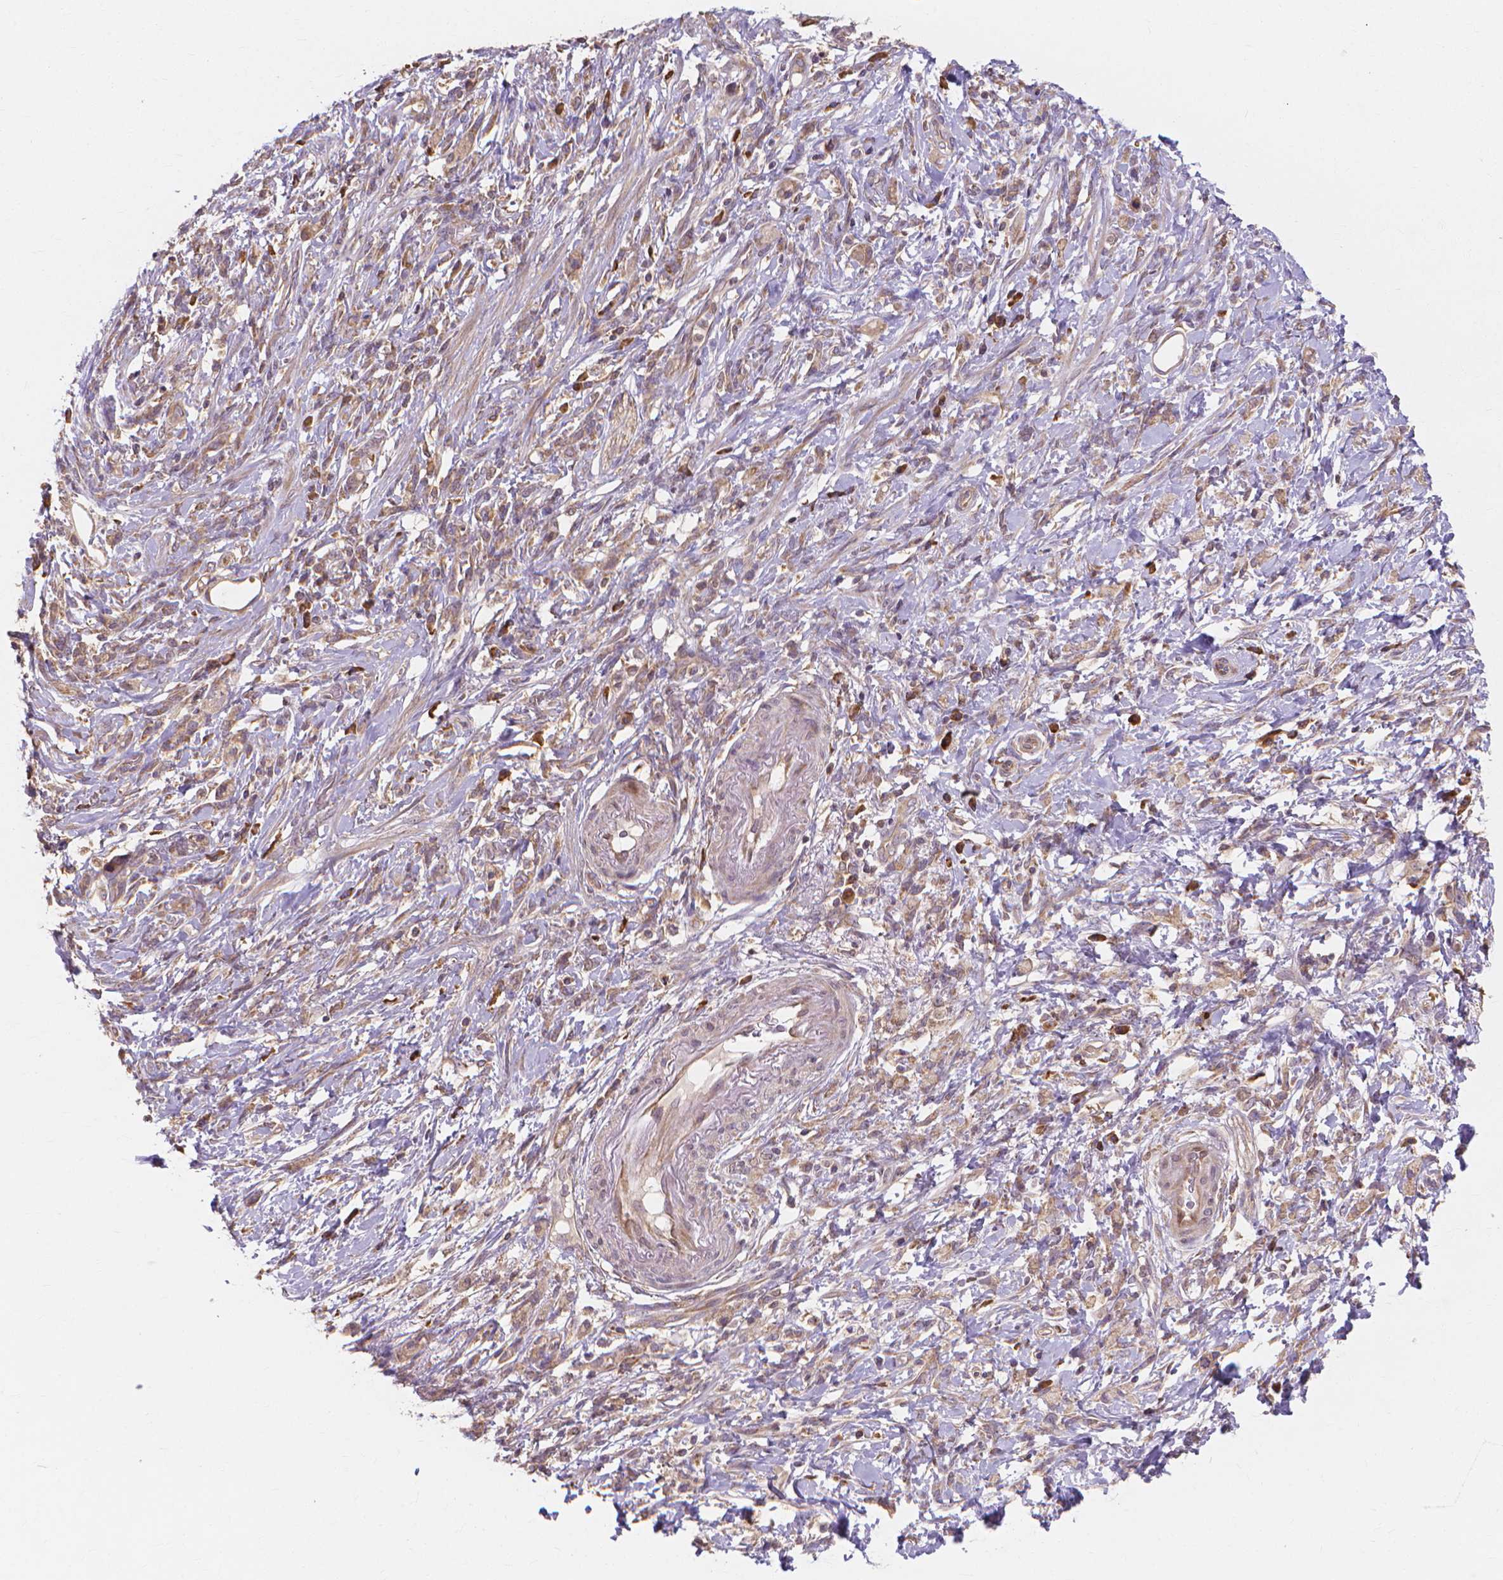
{"staining": {"intensity": "weak", "quantity": ">75%", "location": "cytoplasmic/membranous"}, "tissue": "stomach cancer", "cell_type": "Tumor cells", "image_type": "cancer", "snomed": [{"axis": "morphology", "description": "Adenocarcinoma, NOS"}, {"axis": "topography", "description": "Stomach"}], "caption": "Protein staining of stomach cancer (adenocarcinoma) tissue displays weak cytoplasmic/membranous expression in approximately >75% of tumor cells.", "gene": "TAB2", "patient": {"sex": "female", "age": 84}}